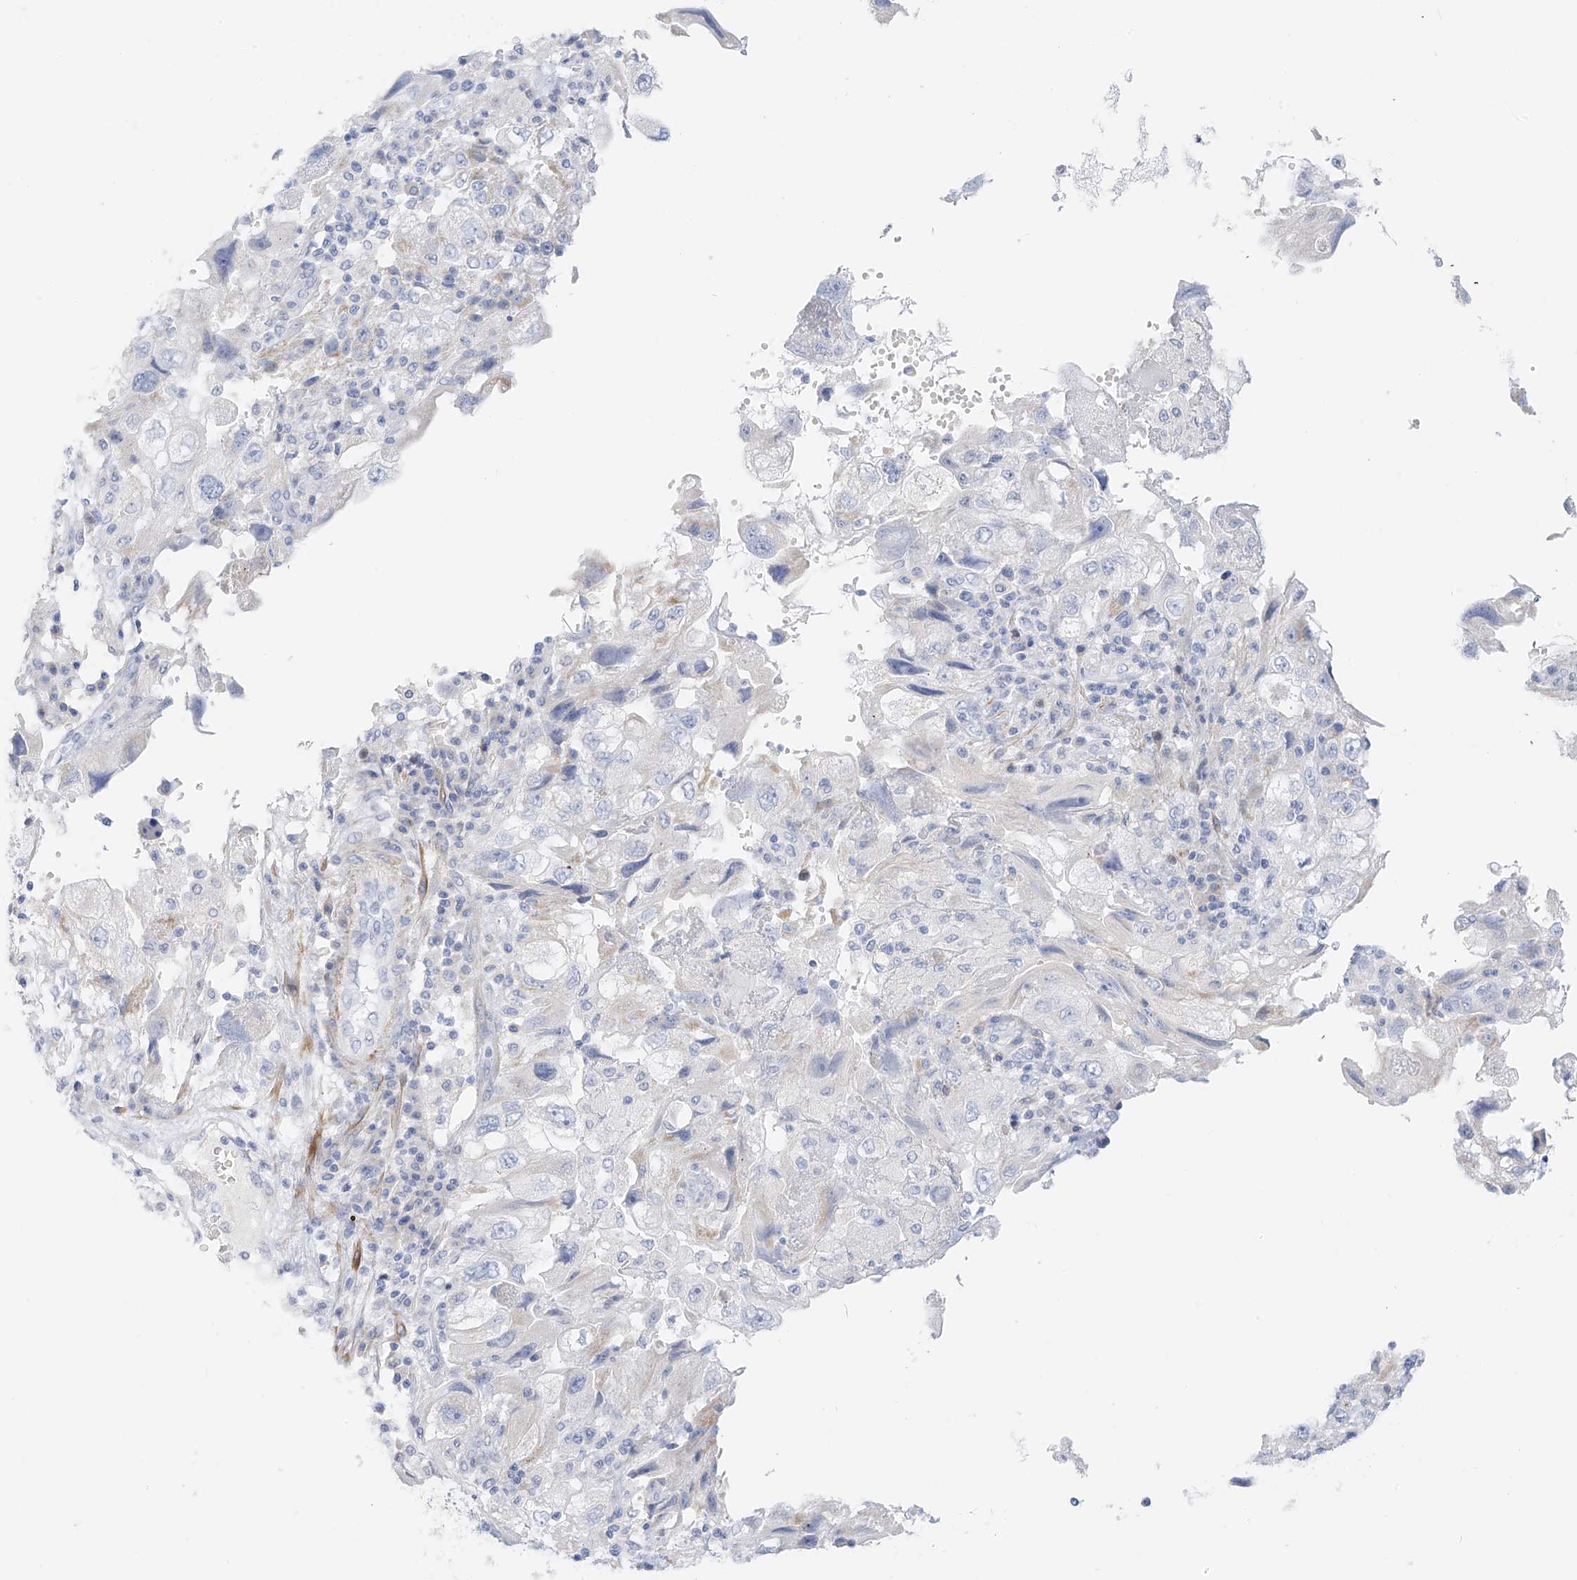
{"staining": {"intensity": "negative", "quantity": "none", "location": "none"}, "tissue": "endometrial cancer", "cell_type": "Tumor cells", "image_type": "cancer", "snomed": [{"axis": "morphology", "description": "Adenocarcinoma, NOS"}, {"axis": "topography", "description": "Endometrium"}], "caption": "This is an IHC micrograph of endometrial cancer. There is no positivity in tumor cells.", "gene": "ST3GAL5", "patient": {"sex": "female", "age": 49}}